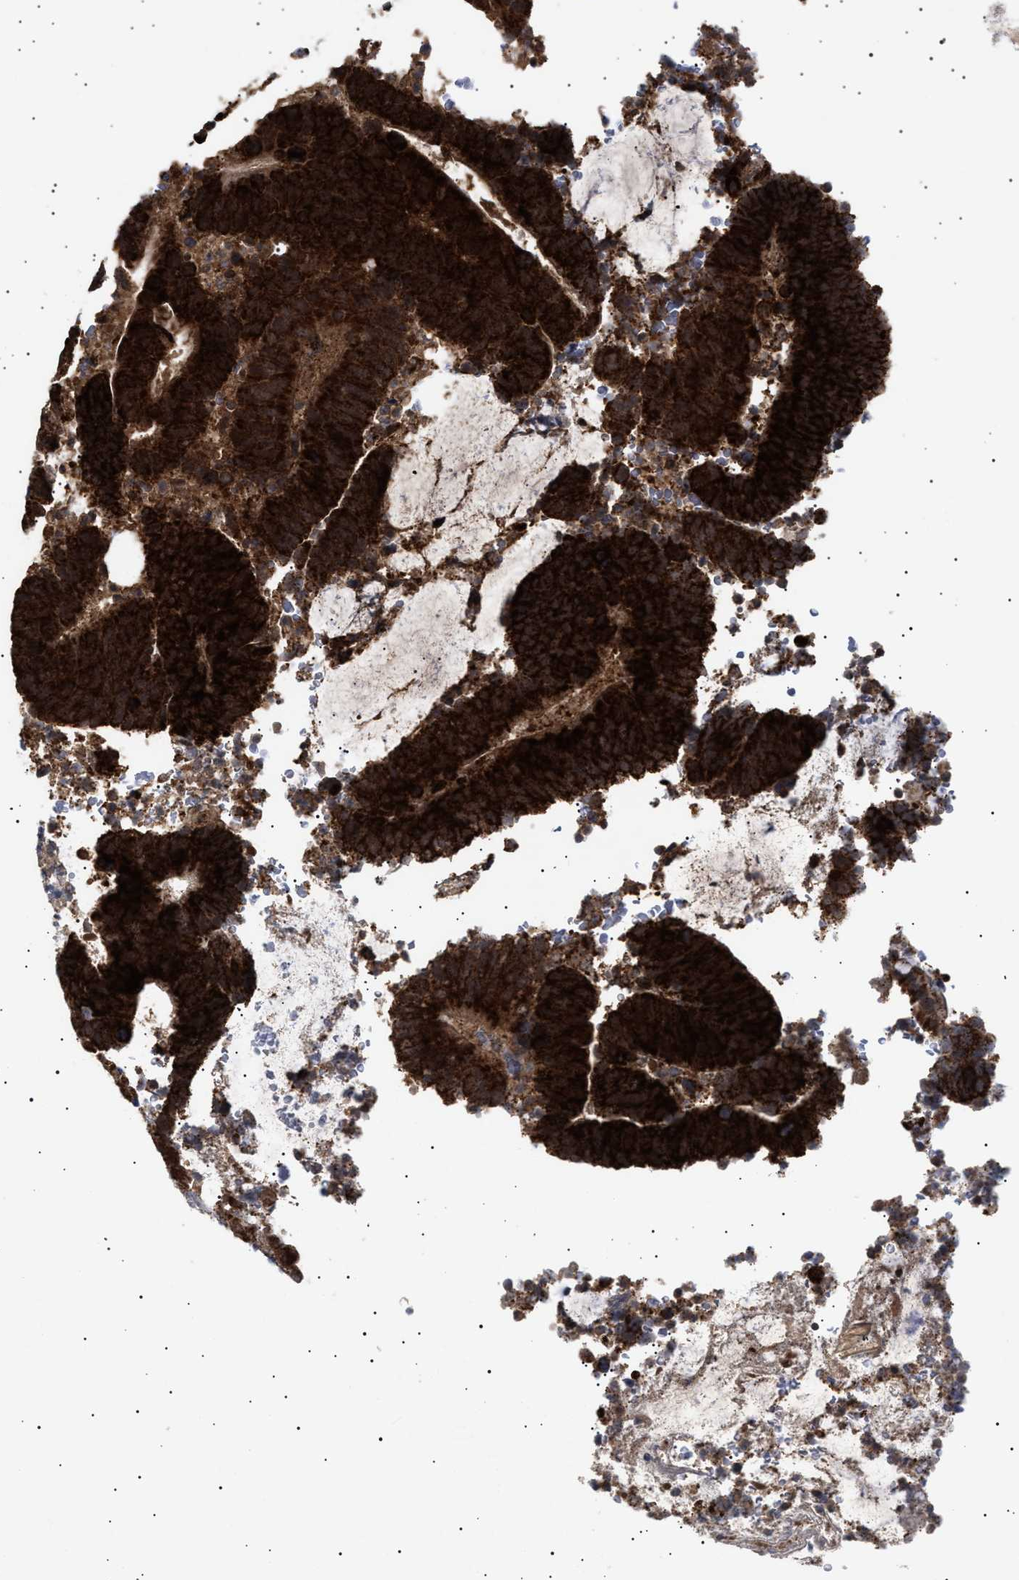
{"staining": {"intensity": "strong", "quantity": ">75%", "location": "cytoplasmic/membranous"}, "tissue": "colorectal cancer", "cell_type": "Tumor cells", "image_type": "cancer", "snomed": [{"axis": "morphology", "description": "Adenocarcinoma, NOS"}, {"axis": "topography", "description": "Colon"}], "caption": "Adenocarcinoma (colorectal) stained for a protein (brown) reveals strong cytoplasmic/membranous positive expression in approximately >75% of tumor cells.", "gene": "SIRT5", "patient": {"sex": "male", "age": 56}}